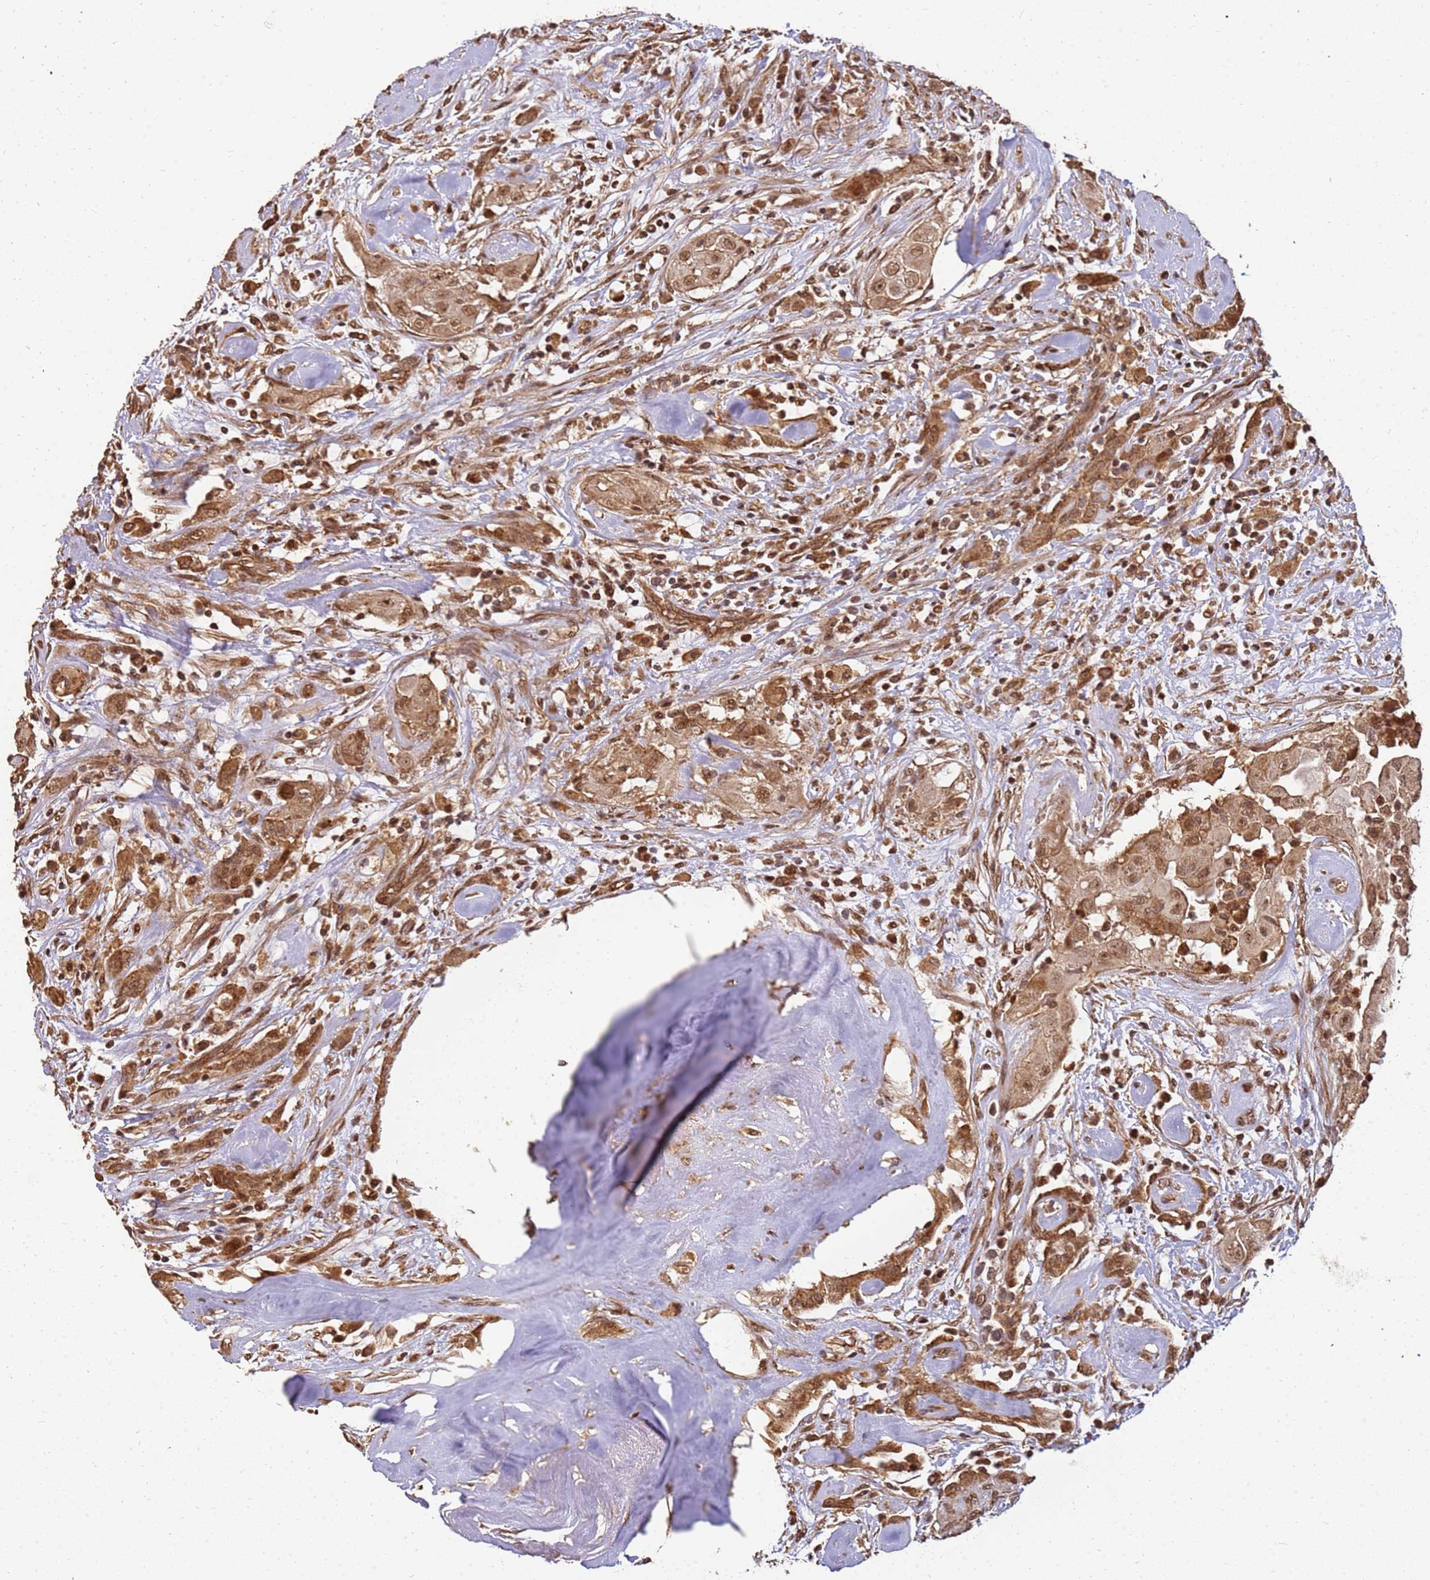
{"staining": {"intensity": "moderate", "quantity": ">75%", "location": "cytoplasmic/membranous,nuclear"}, "tissue": "thyroid cancer", "cell_type": "Tumor cells", "image_type": "cancer", "snomed": [{"axis": "morphology", "description": "Papillary adenocarcinoma, NOS"}, {"axis": "topography", "description": "Thyroid gland"}], "caption": "Protein expression analysis of papillary adenocarcinoma (thyroid) demonstrates moderate cytoplasmic/membranous and nuclear expression in about >75% of tumor cells. The protein is shown in brown color, while the nuclei are stained blue.", "gene": "ST18", "patient": {"sex": "female", "age": 59}}